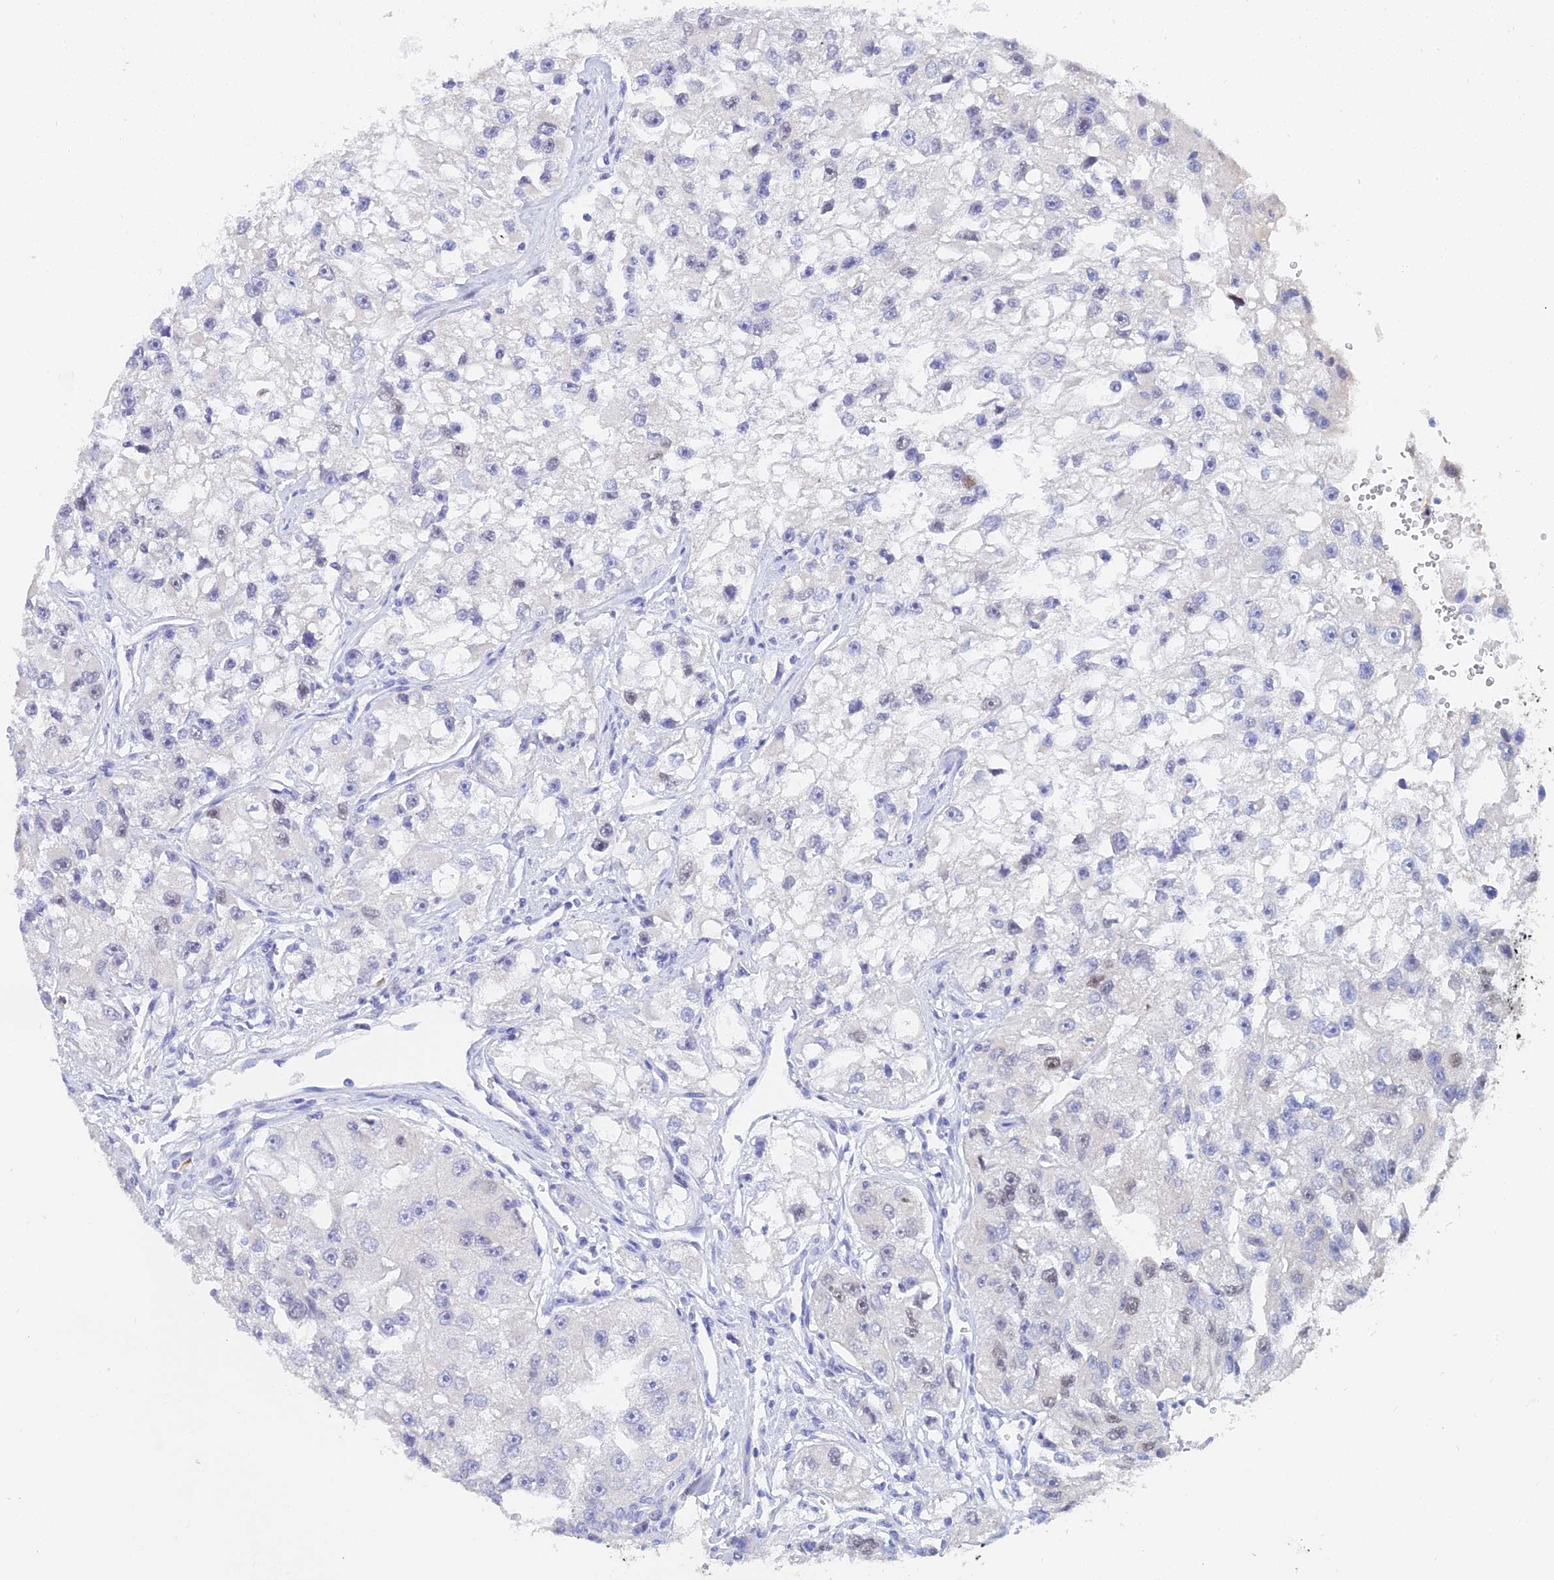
{"staining": {"intensity": "negative", "quantity": "none", "location": "none"}, "tissue": "renal cancer", "cell_type": "Tumor cells", "image_type": "cancer", "snomed": [{"axis": "morphology", "description": "Adenocarcinoma, NOS"}, {"axis": "topography", "description": "Kidney"}], "caption": "There is no significant expression in tumor cells of renal cancer.", "gene": "MCM2", "patient": {"sex": "male", "age": 63}}